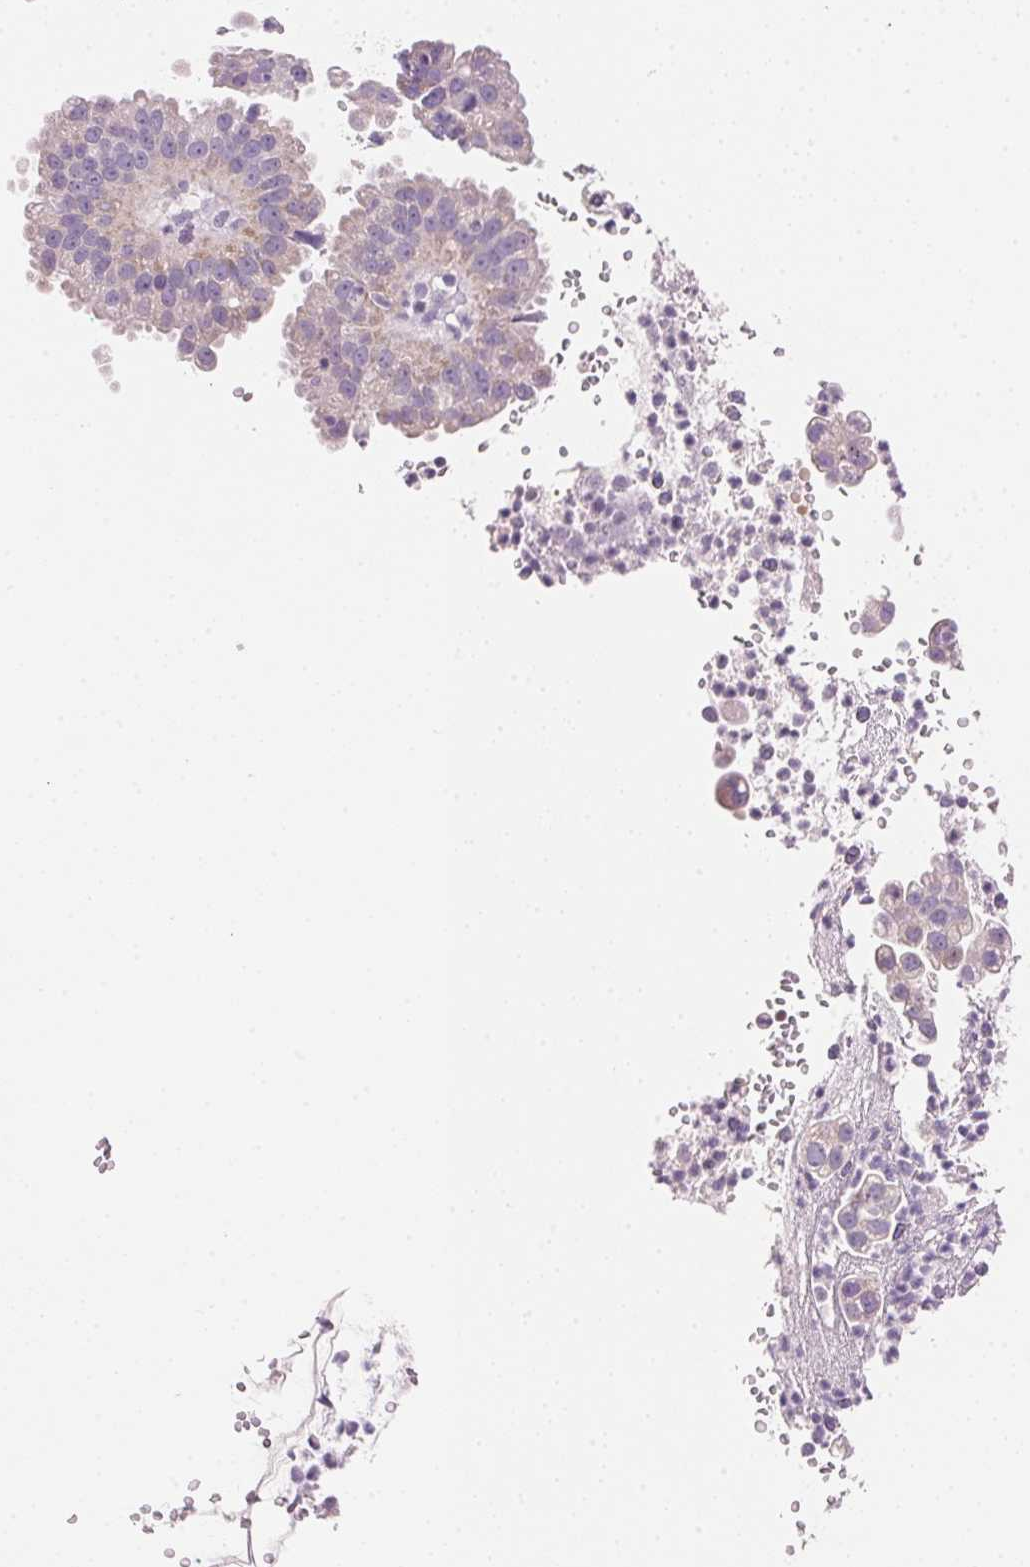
{"staining": {"intensity": "weak", "quantity": "25%-75%", "location": "cytoplasmic/membranous"}, "tissue": "cervical cancer", "cell_type": "Tumor cells", "image_type": "cancer", "snomed": [{"axis": "morphology", "description": "Adenocarcinoma, NOS"}, {"axis": "topography", "description": "Cervix"}], "caption": "Cervical adenocarcinoma stained for a protein reveals weak cytoplasmic/membranous positivity in tumor cells.", "gene": "CYP11B1", "patient": {"sex": "female", "age": 34}}